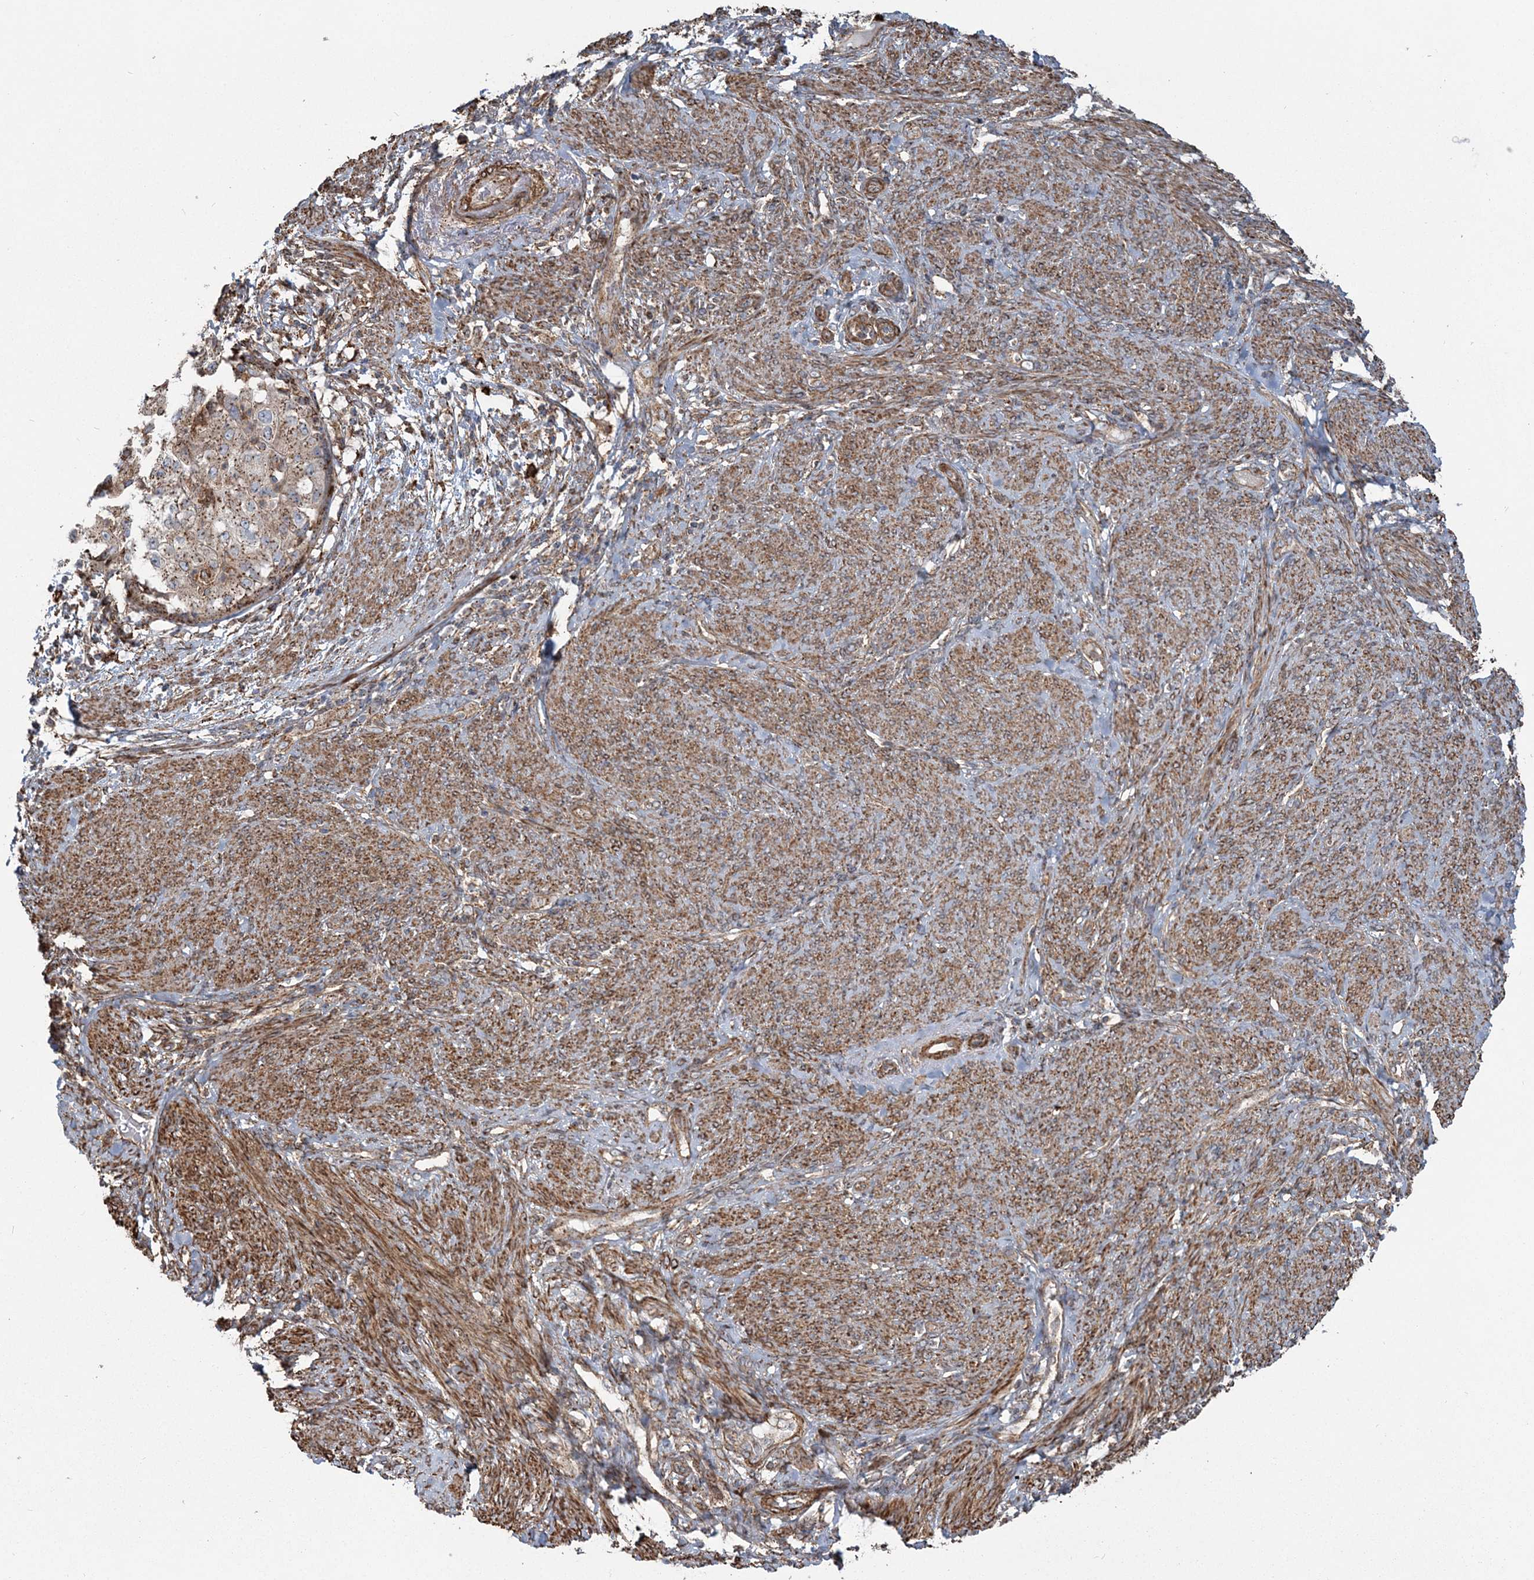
{"staining": {"intensity": "moderate", "quantity": ">75%", "location": "cytoplasmic/membranous"}, "tissue": "endometrial cancer", "cell_type": "Tumor cells", "image_type": "cancer", "snomed": [{"axis": "morphology", "description": "Adenocarcinoma, NOS"}, {"axis": "topography", "description": "Endometrium"}], "caption": "Immunohistochemistry (IHC) of human endometrial adenocarcinoma demonstrates medium levels of moderate cytoplasmic/membranous staining in approximately >75% of tumor cells.", "gene": "TRAF3IP2", "patient": {"sex": "female", "age": 85}}